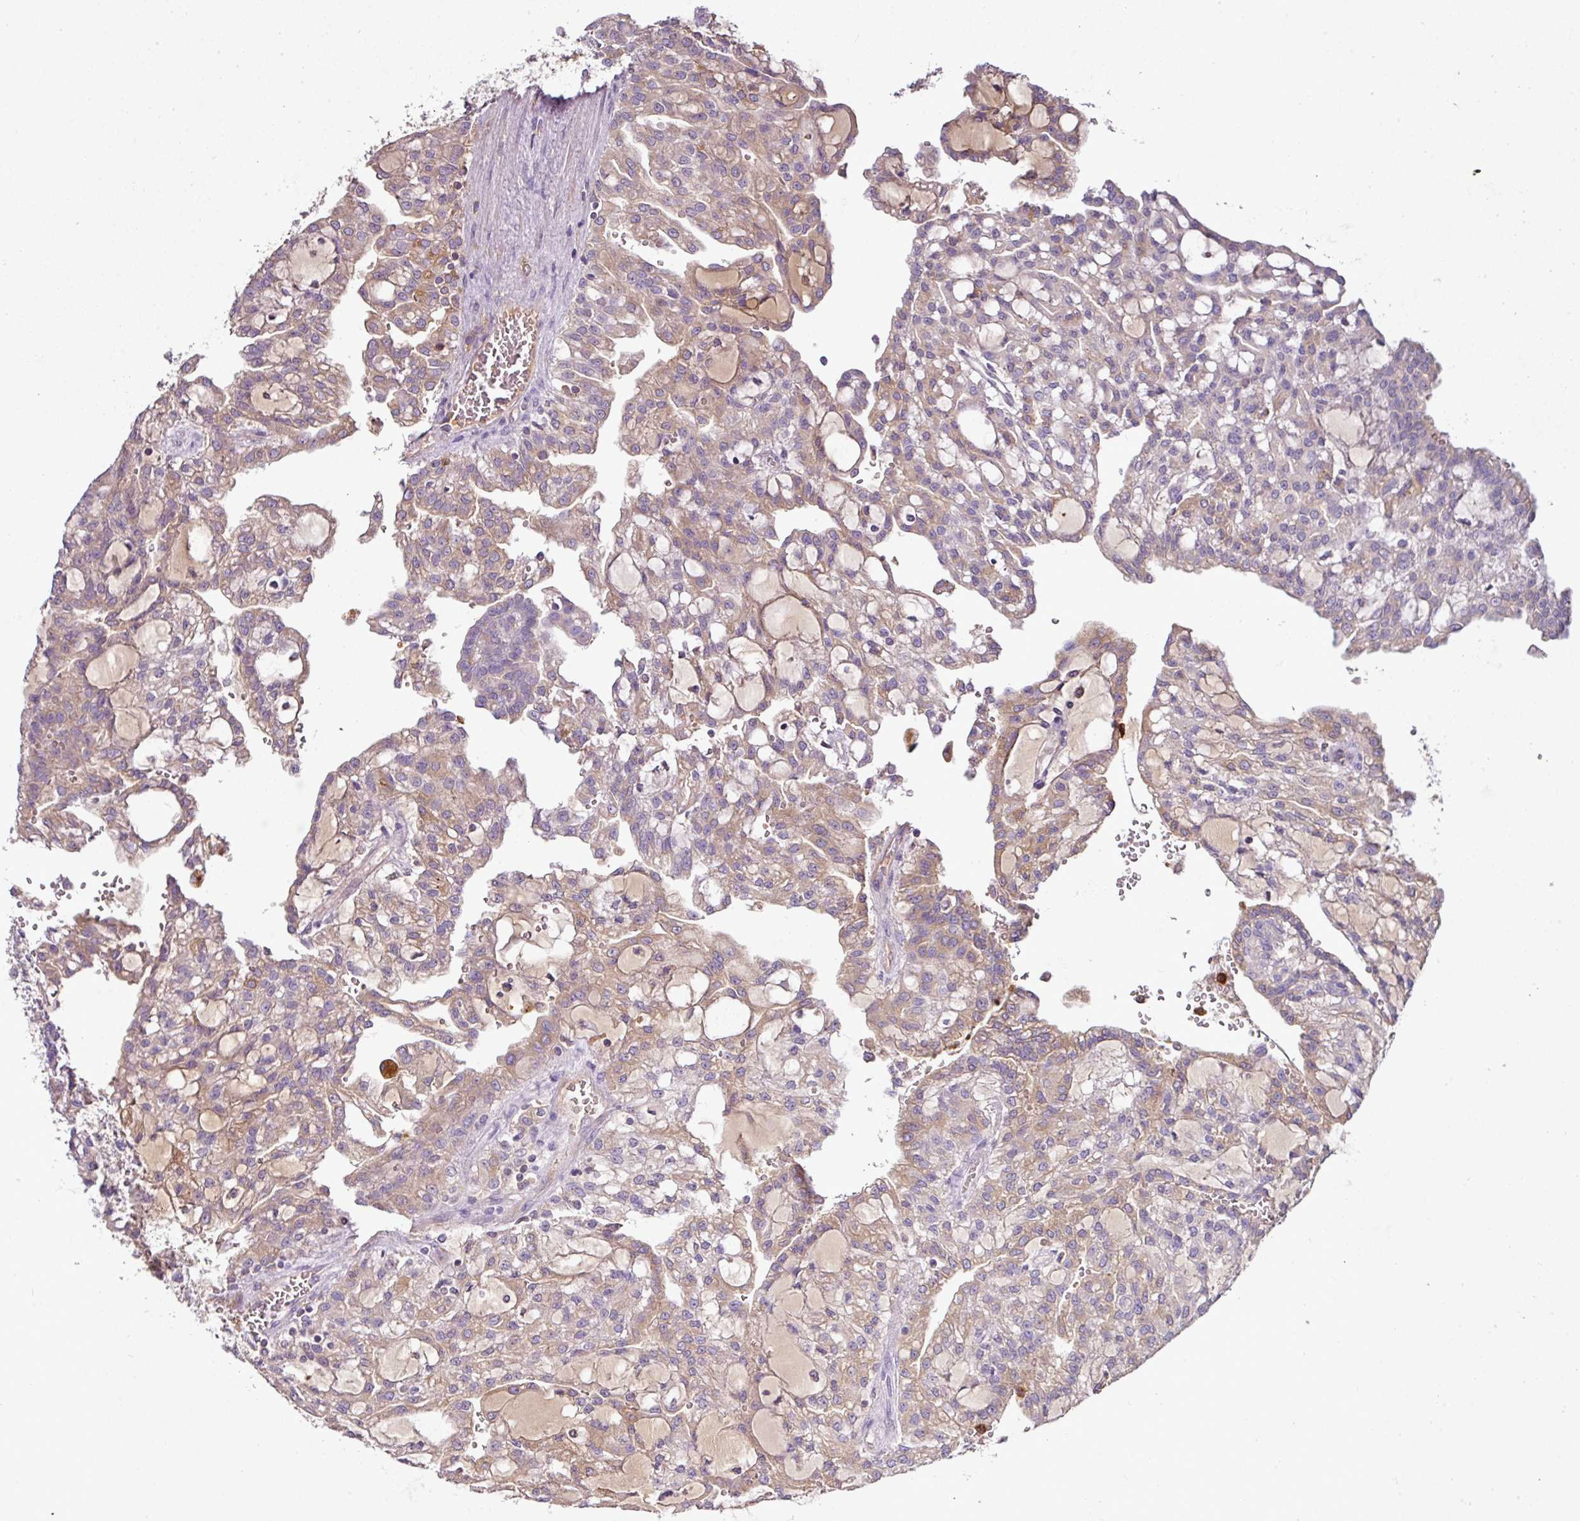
{"staining": {"intensity": "weak", "quantity": ">75%", "location": "cytoplasmic/membranous"}, "tissue": "renal cancer", "cell_type": "Tumor cells", "image_type": "cancer", "snomed": [{"axis": "morphology", "description": "Adenocarcinoma, NOS"}, {"axis": "topography", "description": "Kidney"}], "caption": "This is a micrograph of immunohistochemistry staining of adenocarcinoma (renal), which shows weak positivity in the cytoplasmic/membranous of tumor cells.", "gene": "CAB39L", "patient": {"sex": "male", "age": 63}}